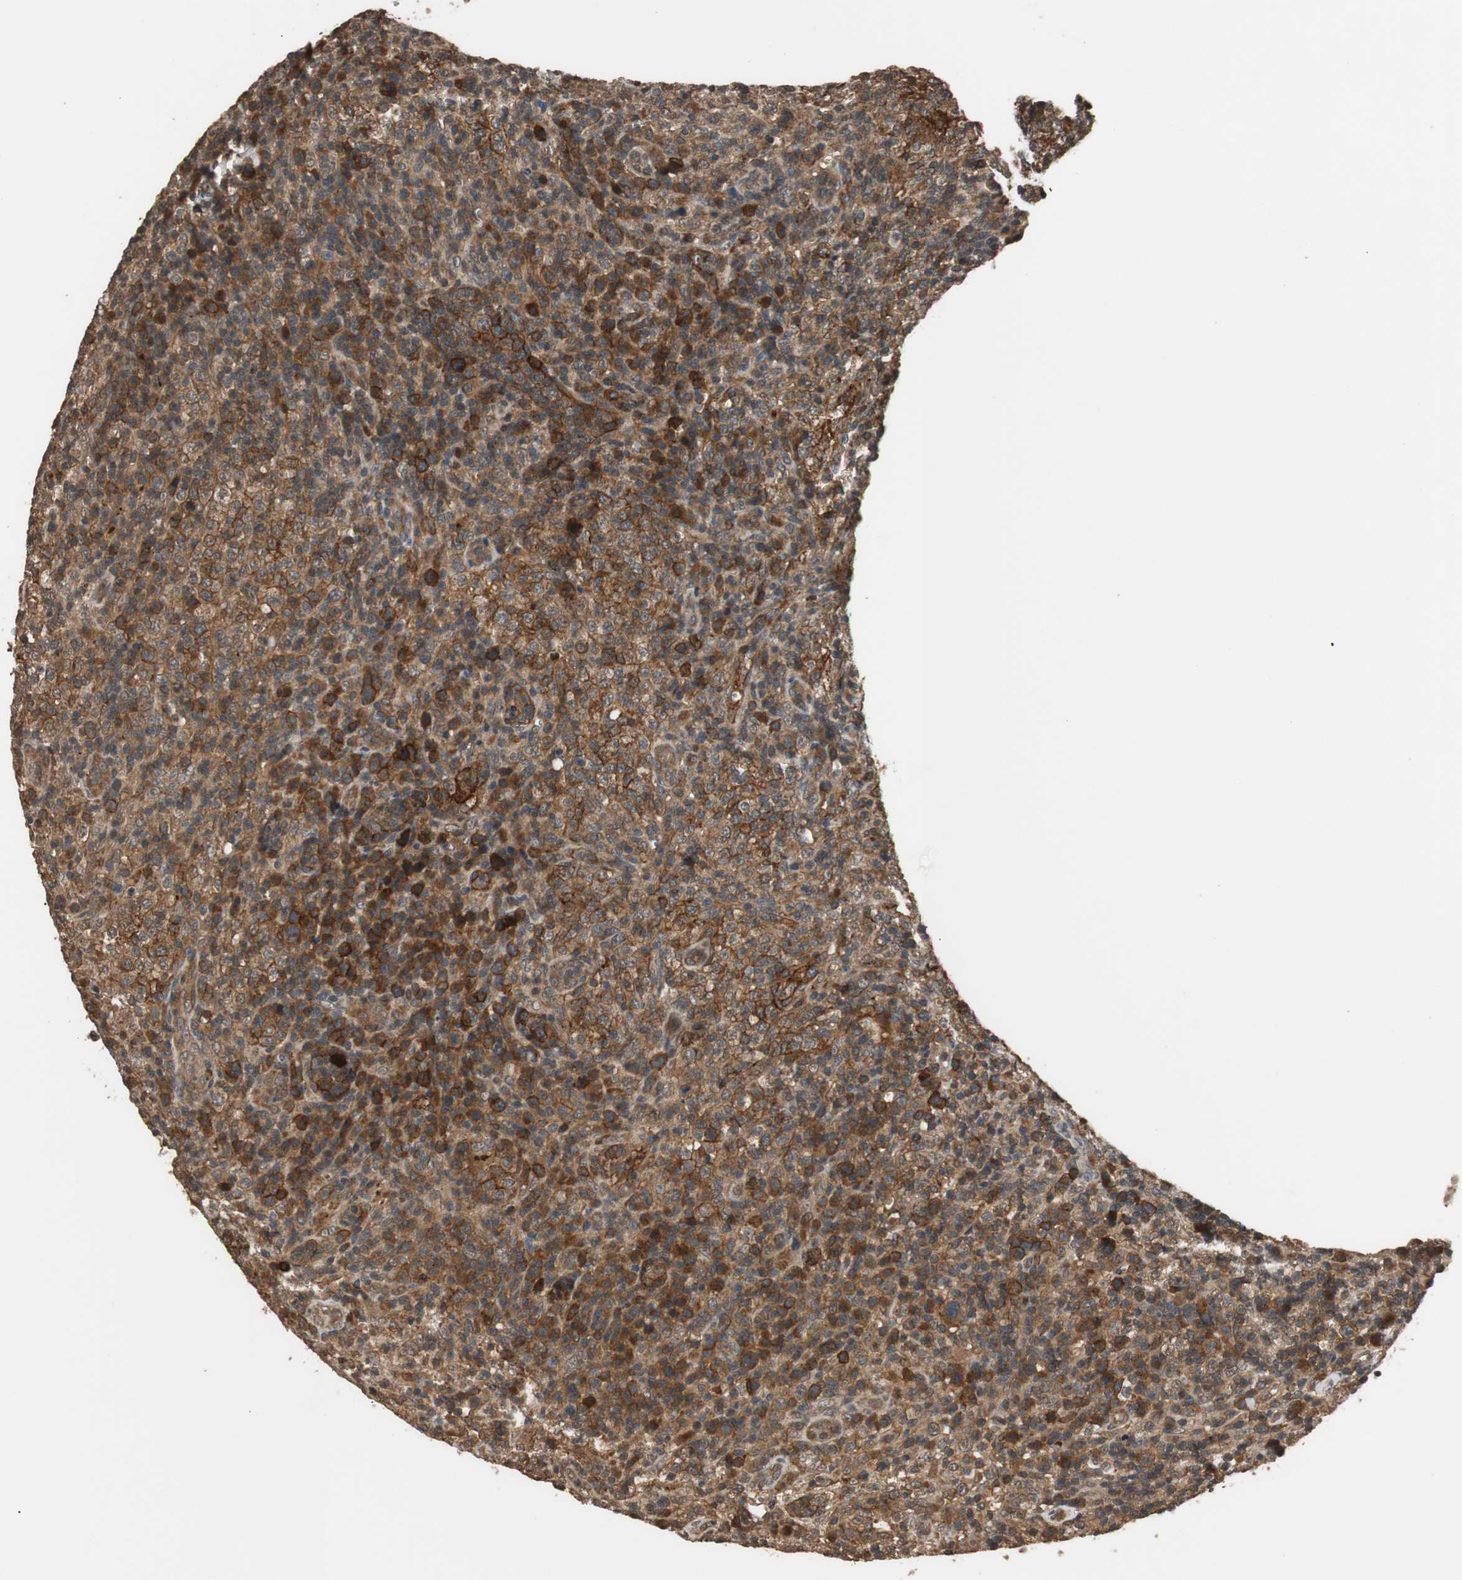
{"staining": {"intensity": "strong", "quantity": ">75%", "location": "cytoplasmic/membranous"}, "tissue": "lymphoma", "cell_type": "Tumor cells", "image_type": "cancer", "snomed": [{"axis": "morphology", "description": "Malignant lymphoma, non-Hodgkin's type, High grade"}, {"axis": "topography", "description": "Lymph node"}], "caption": "Immunohistochemical staining of human lymphoma shows high levels of strong cytoplasmic/membranous protein staining in about >75% of tumor cells.", "gene": "TMEM230", "patient": {"sex": "female", "age": 76}}